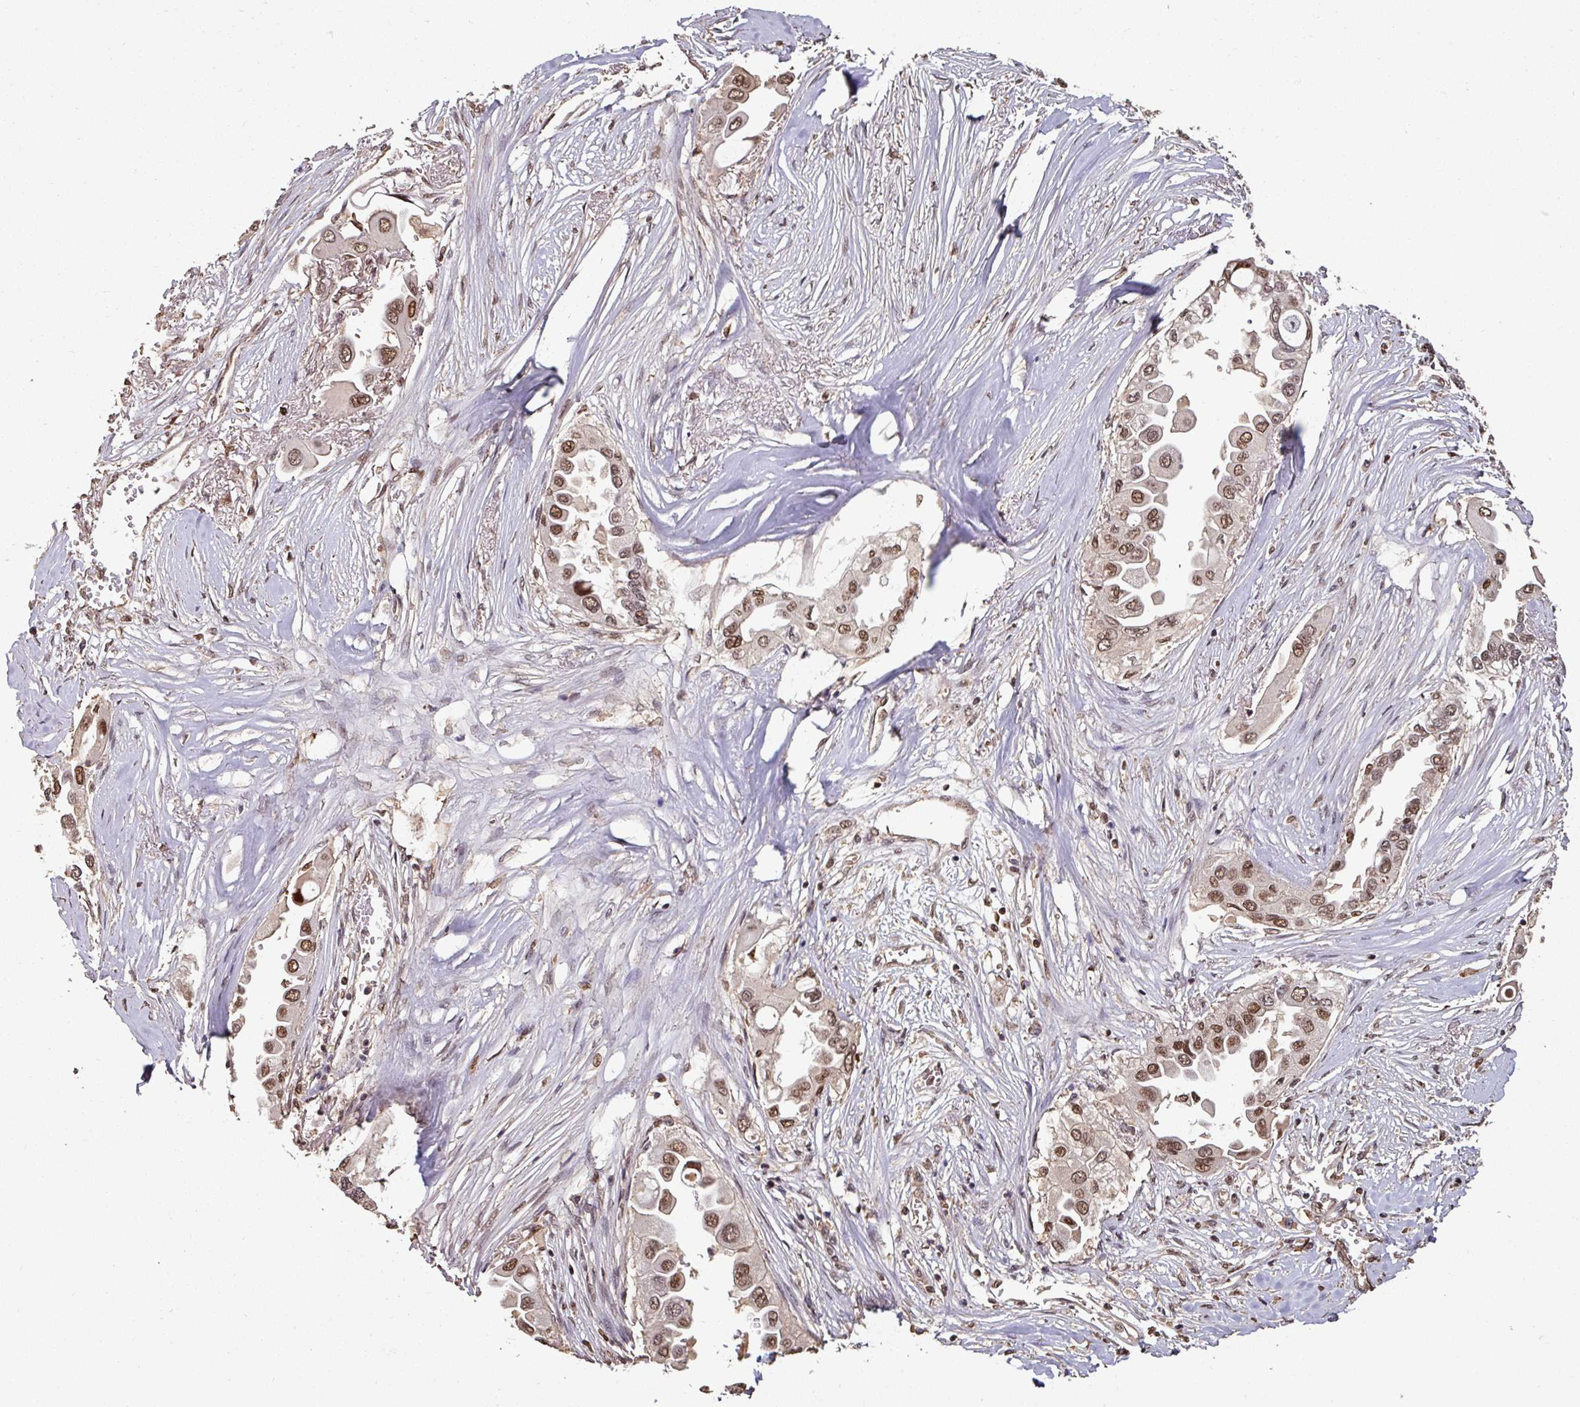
{"staining": {"intensity": "moderate", "quantity": ">75%", "location": "nuclear"}, "tissue": "lung cancer", "cell_type": "Tumor cells", "image_type": "cancer", "snomed": [{"axis": "morphology", "description": "Adenocarcinoma, NOS"}, {"axis": "topography", "description": "Lung"}], "caption": "Human adenocarcinoma (lung) stained with a brown dye reveals moderate nuclear positive positivity in approximately >75% of tumor cells.", "gene": "POLD1", "patient": {"sex": "female", "age": 76}}